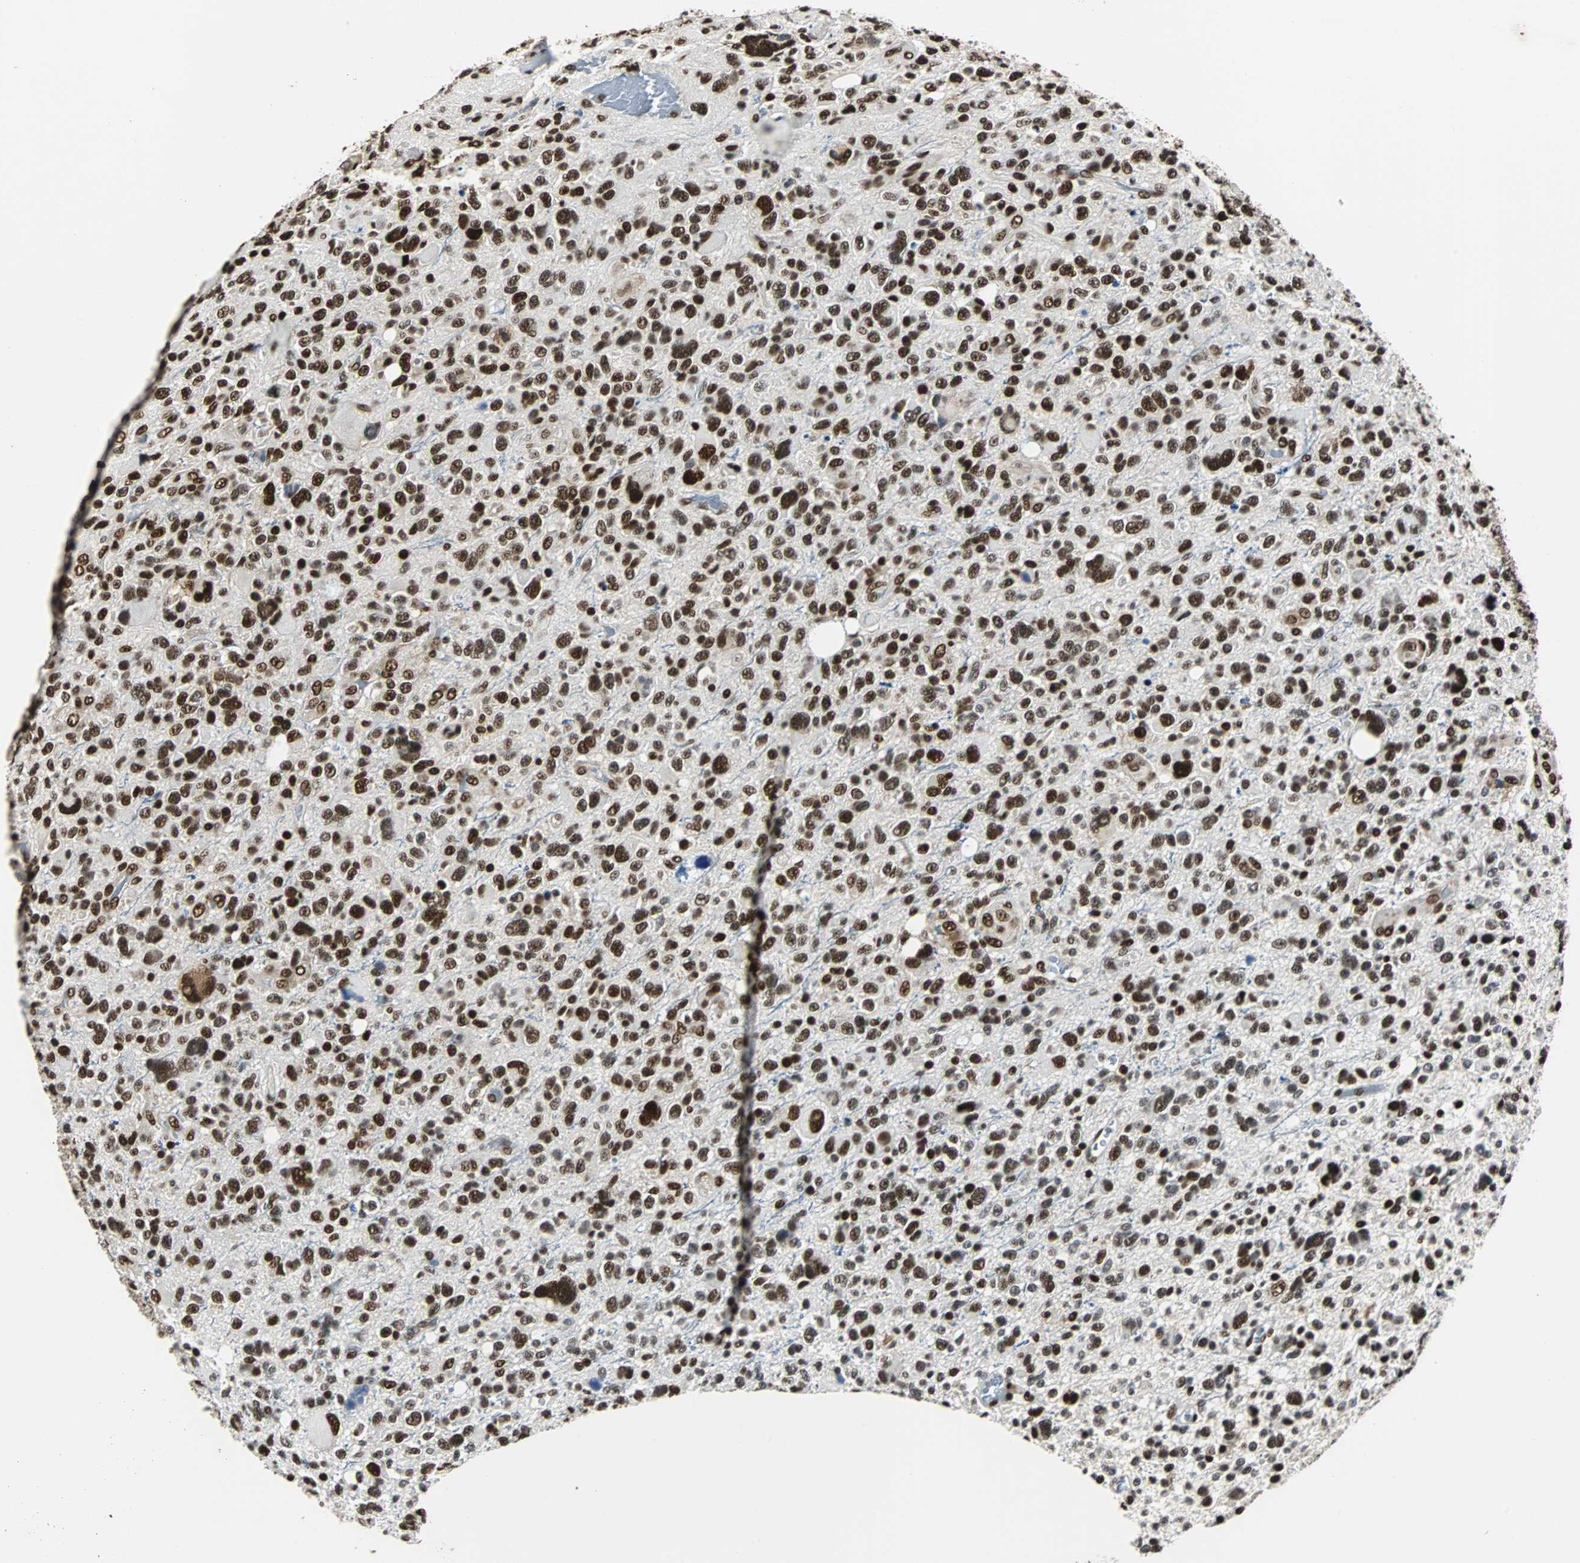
{"staining": {"intensity": "strong", "quantity": ">75%", "location": "nuclear"}, "tissue": "glioma", "cell_type": "Tumor cells", "image_type": "cancer", "snomed": [{"axis": "morphology", "description": "Glioma, malignant, High grade"}, {"axis": "topography", "description": "Brain"}], "caption": "A brown stain shows strong nuclear positivity of a protein in human malignant glioma (high-grade) tumor cells. Immunohistochemistry (ihc) stains the protein of interest in brown and the nuclei are stained blue.", "gene": "XRCC4", "patient": {"sex": "male", "age": 48}}